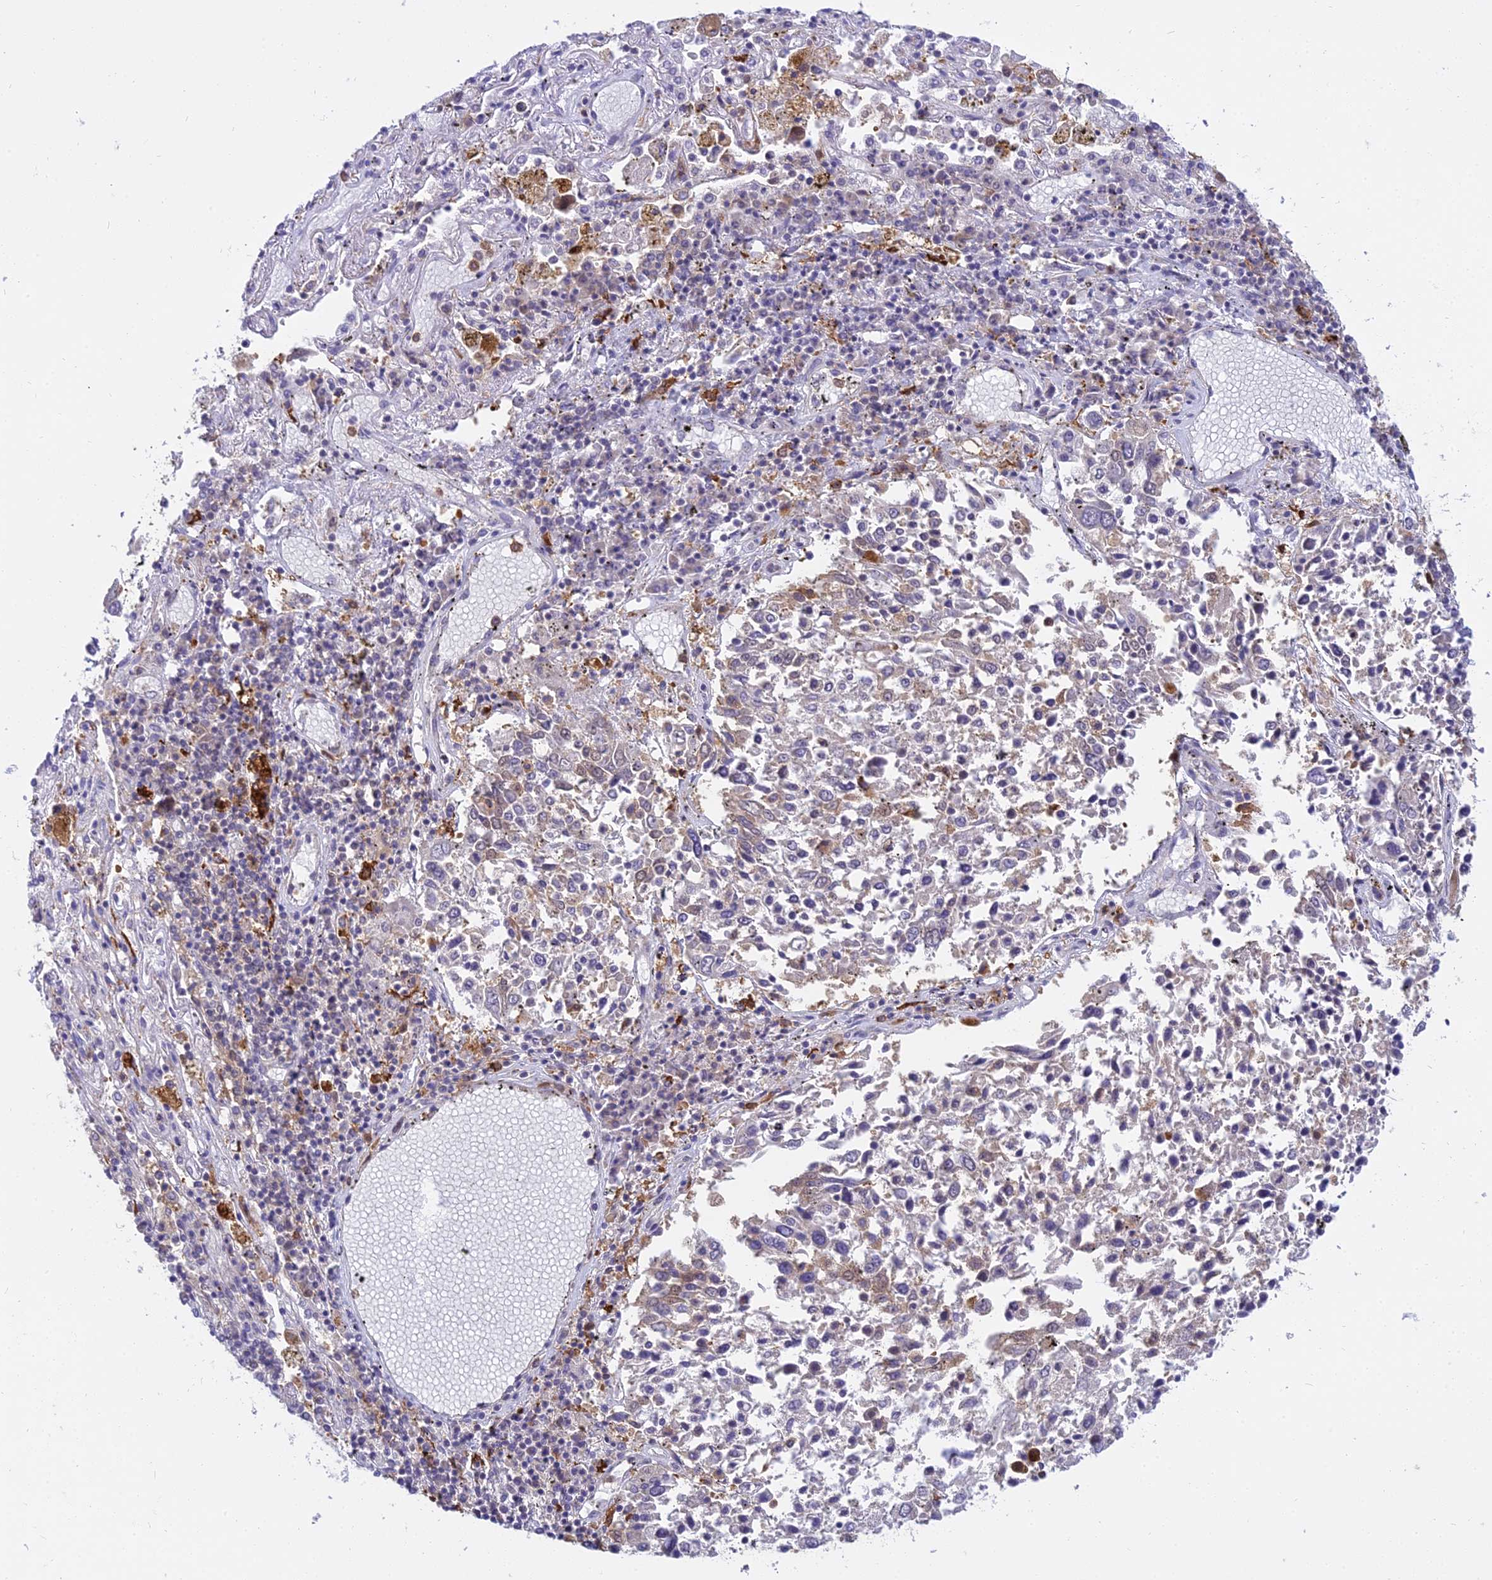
{"staining": {"intensity": "weak", "quantity": "<25%", "location": "cytoplasmic/membranous"}, "tissue": "lung cancer", "cell_type": "Tumor cells", "image_type": "cancer", "snomed": [{"axis": "morphology", "description": "Squamous cell carcinoma, NOS"}, {"axis": "topography", "description": "Lung"}], "caption": "IHC photomicrograph of squamous cell carcinoma (lung) stained for a protein (brown), which reveals no staining in tumor cells.", "gene": "UBE2G1", "patient": {"sex": "male", "age": 65}}